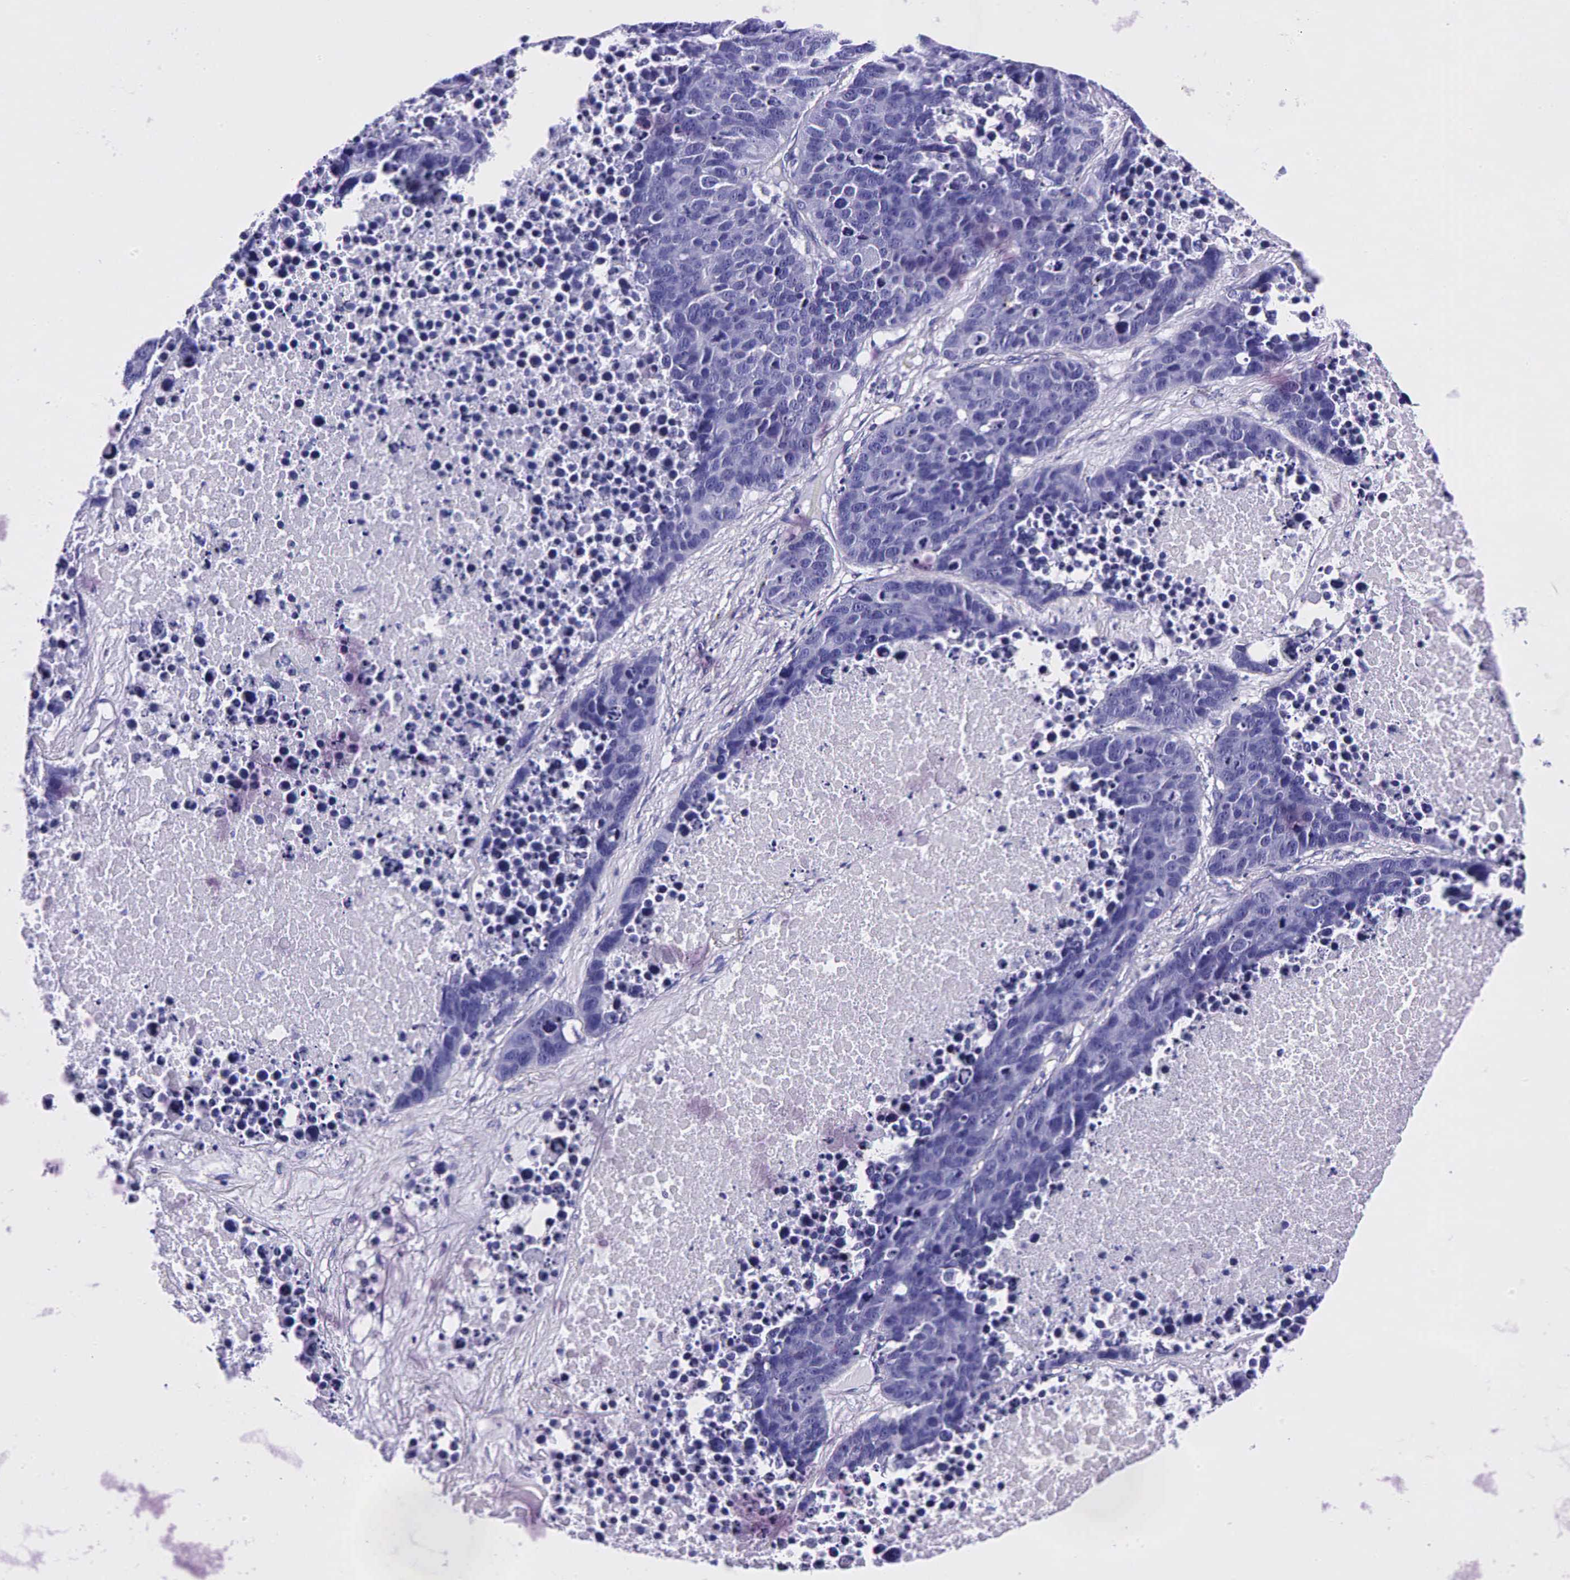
{"staining": {"intensity": "negative", "quantity": "none", "location": "none"}, "tissue": "lung cancer", "cell_type": "Tumor cells", "image_type": "cancer", "snomed": [{"axis": "morphology", "description": "Carcinoid, malignant, NOS"}, {"axis": "topography", "description": "Lung"}], "caption": "High magnification brightfield microscopy of lung cancer stained with DAB (3,3'-diaminobenzidine) (brown) and counterstained with hematoxylin (blue): tumor cells show no significant expression.", "gene": "GCG", "patient": {"sex": "male", "age": 60}}